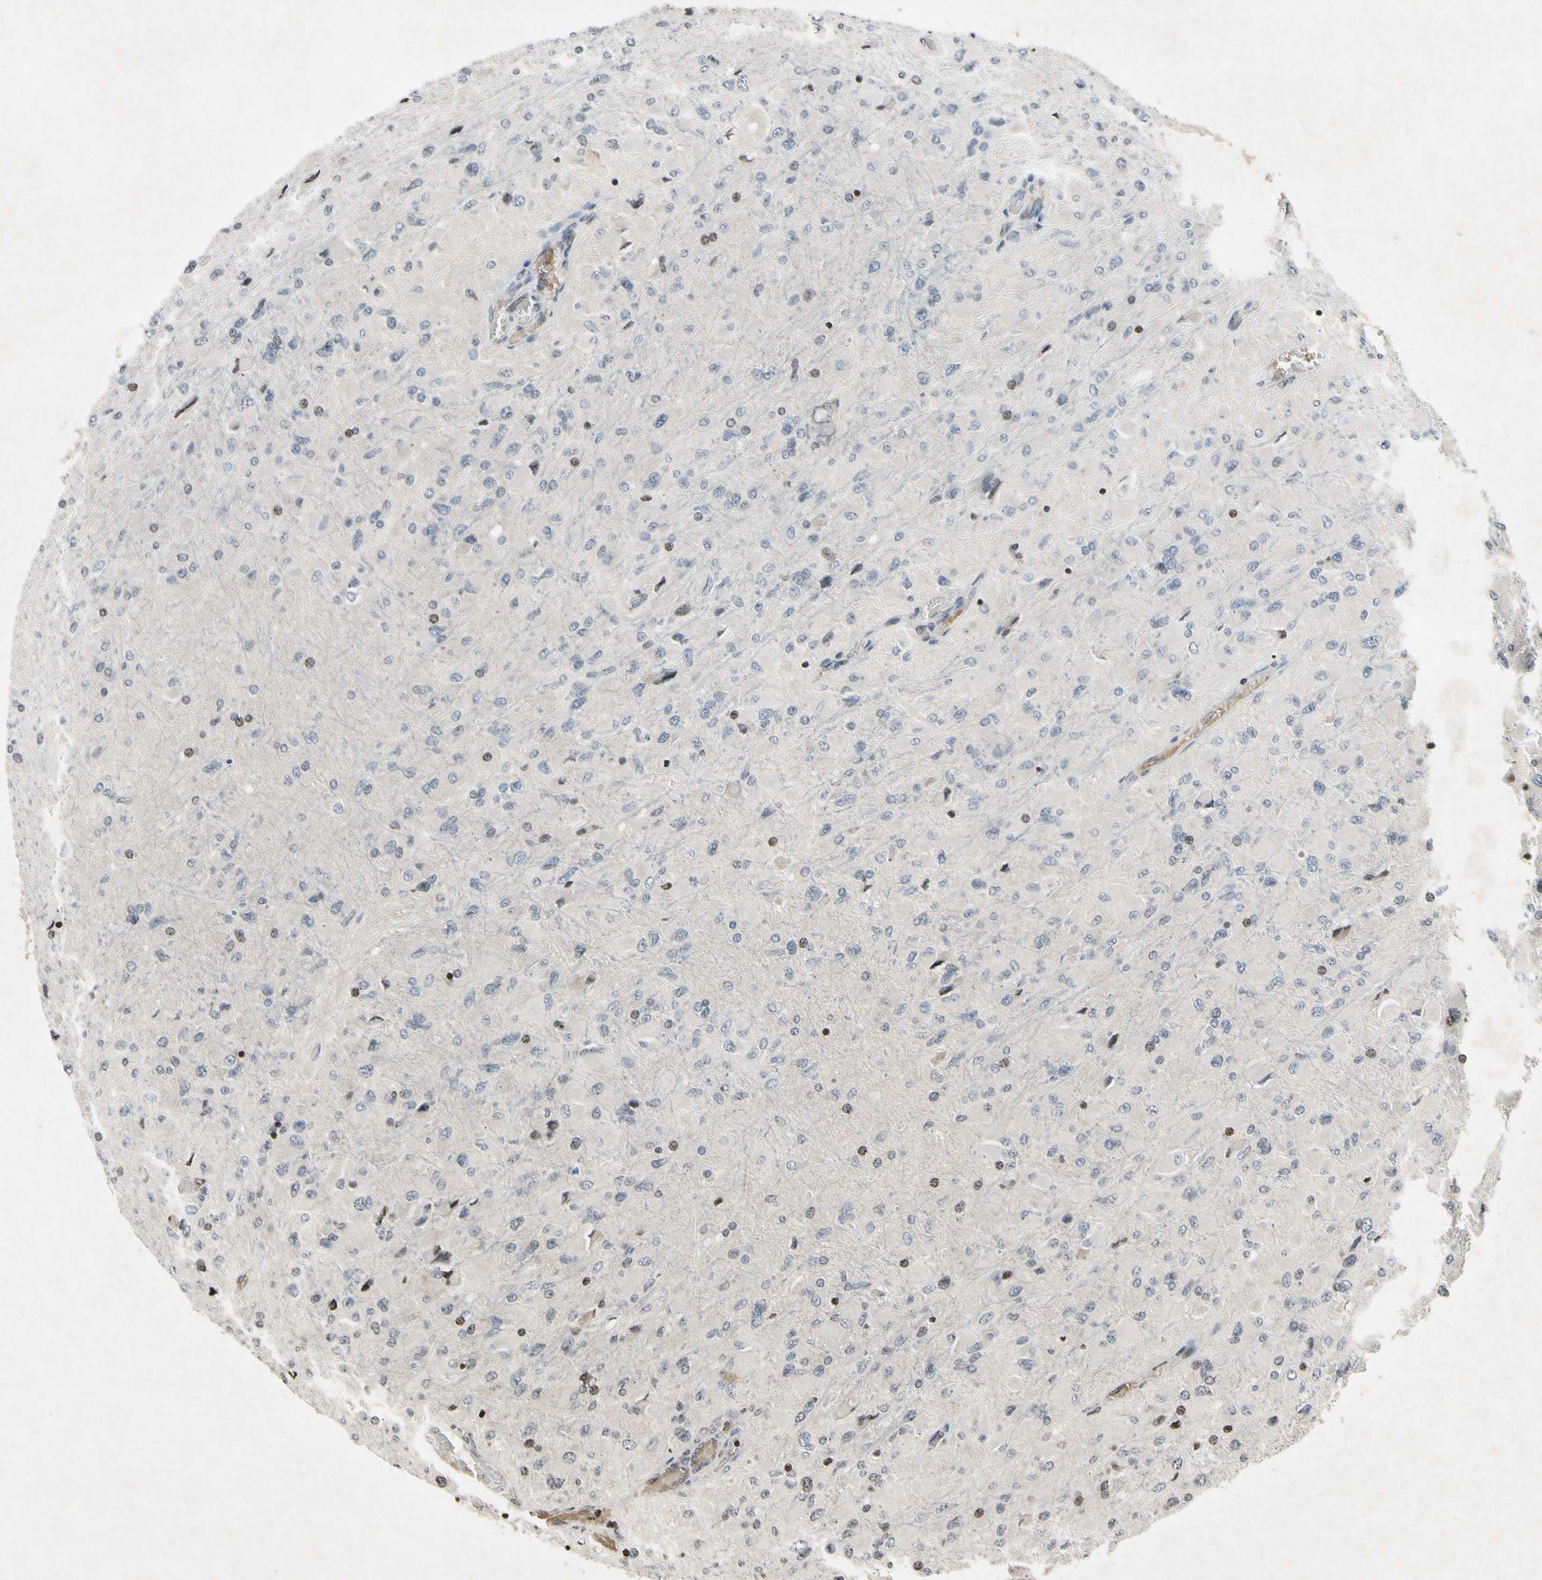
{"staining": {"intensity": "negative", "quantity": "none", "location": "none"}, "tissue": "glioma", "cell_type": "Tumor cells", "image_type": "cancer", "snomed": [{"axis": "morphology", "description": "Glioma, malignant, High grade"}, {"axis": "topography", "description": "Cerebral cortex"}], "caption": "Tumor cells show no significant protein expression in glioma. (Immunohistochemistry (ihc), brightfield microscopy, high magnification).", "gene": "ARG1", "patient": {"sex": "female", "age": 36}}